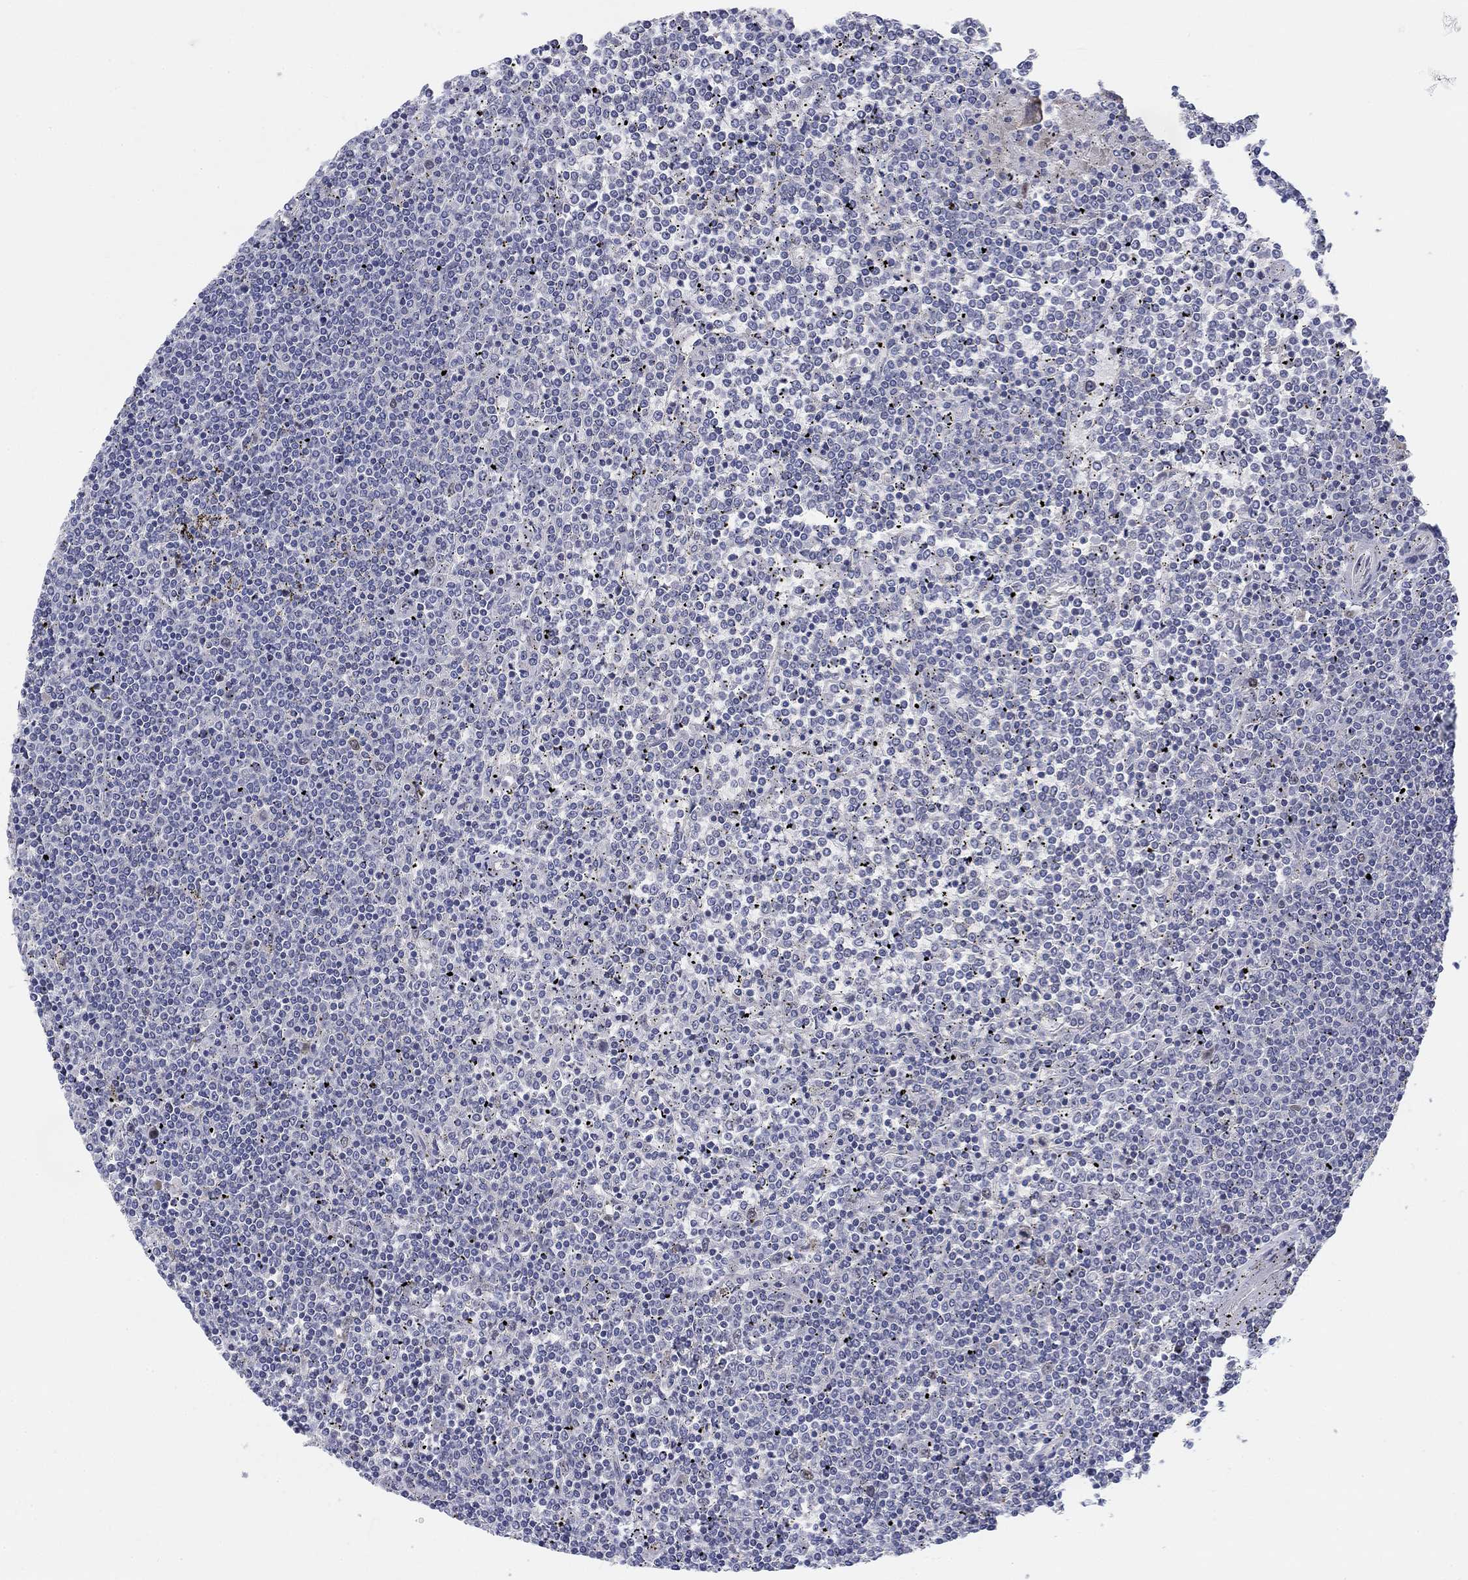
{"staining": {"intensity": "negative", "quantity": "none", "location": "none"}, "tissue": "lymphoma", "cell_type": "Tumor cells", "image_type": "cancer", "snomed": [{"axis": "morphology", "description": "Malignant lymphoma, non-Hodgkin's type, Low grade"}, {"axis": "topography", "description": "Spleen"}], "caption": "DAB immunohistochemical staining of lymphoma exhibits no significant expression in tumor cells.", "gene": "PRC1", "patient": {"sex": "female", "age": 19}}